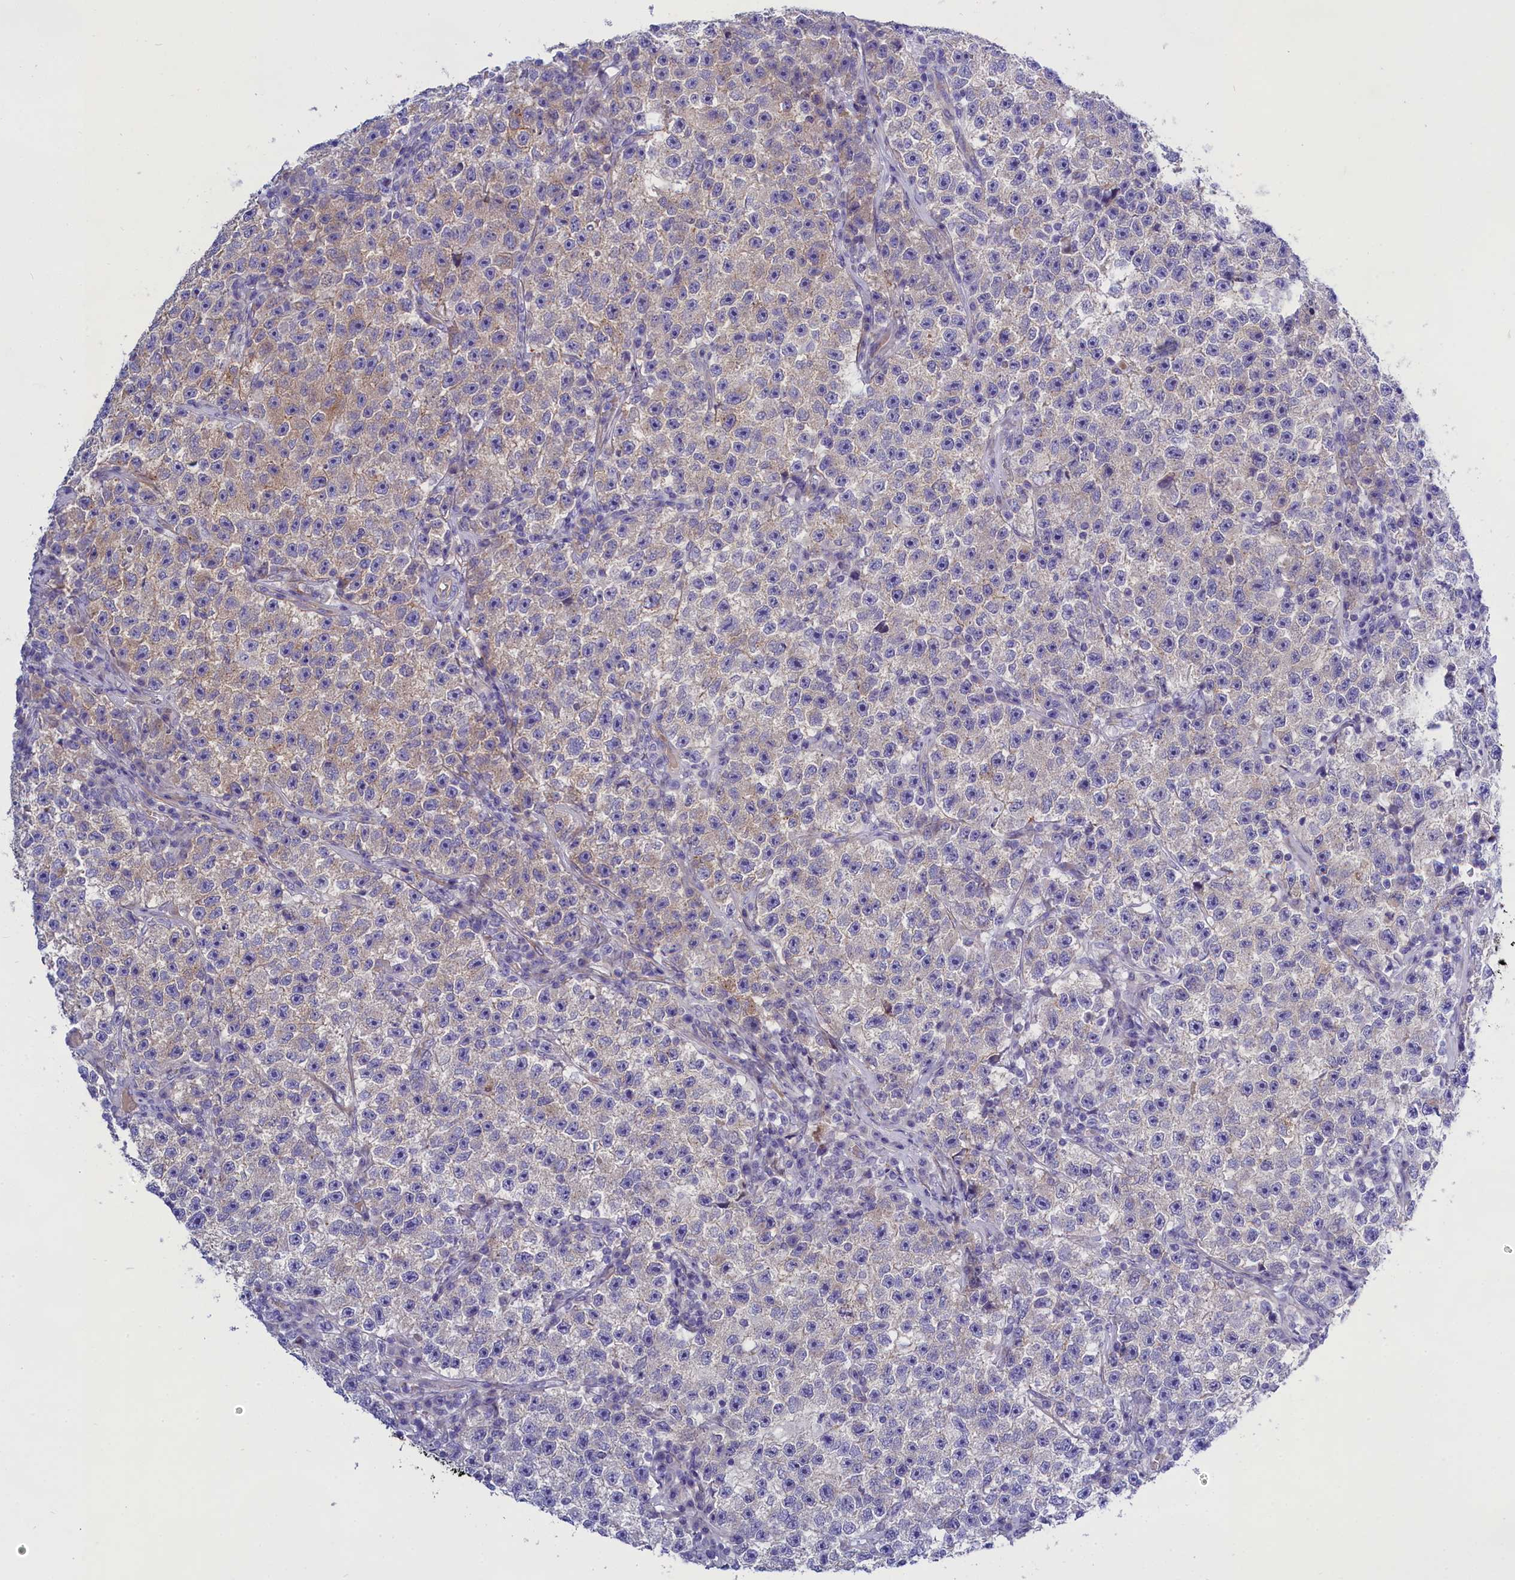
{"staining": {"intensity": "weak", "quantity": "<25%", "location": "cytoplasmic/membranous"}, "tissue": "testis cancer", "cell_type": "Tumor cells", "image_type": "cancer", "snomed": [{"axis": "morphology", "description": "Seminoma, NOS"}, {"axis": "topography", "description": "Testis"}], "caption": "DAB (3,3'-diaminobenzidine) immunohistochemical staining of human testis seminoma displays no significant staining in tumor cells. (Brightfield microscopy of DAB (3,3'-diaminobenzidine) IHC at high magnification).", "gene": "PPP1R13L", "patient": {"sex": "male", "age": 22}}